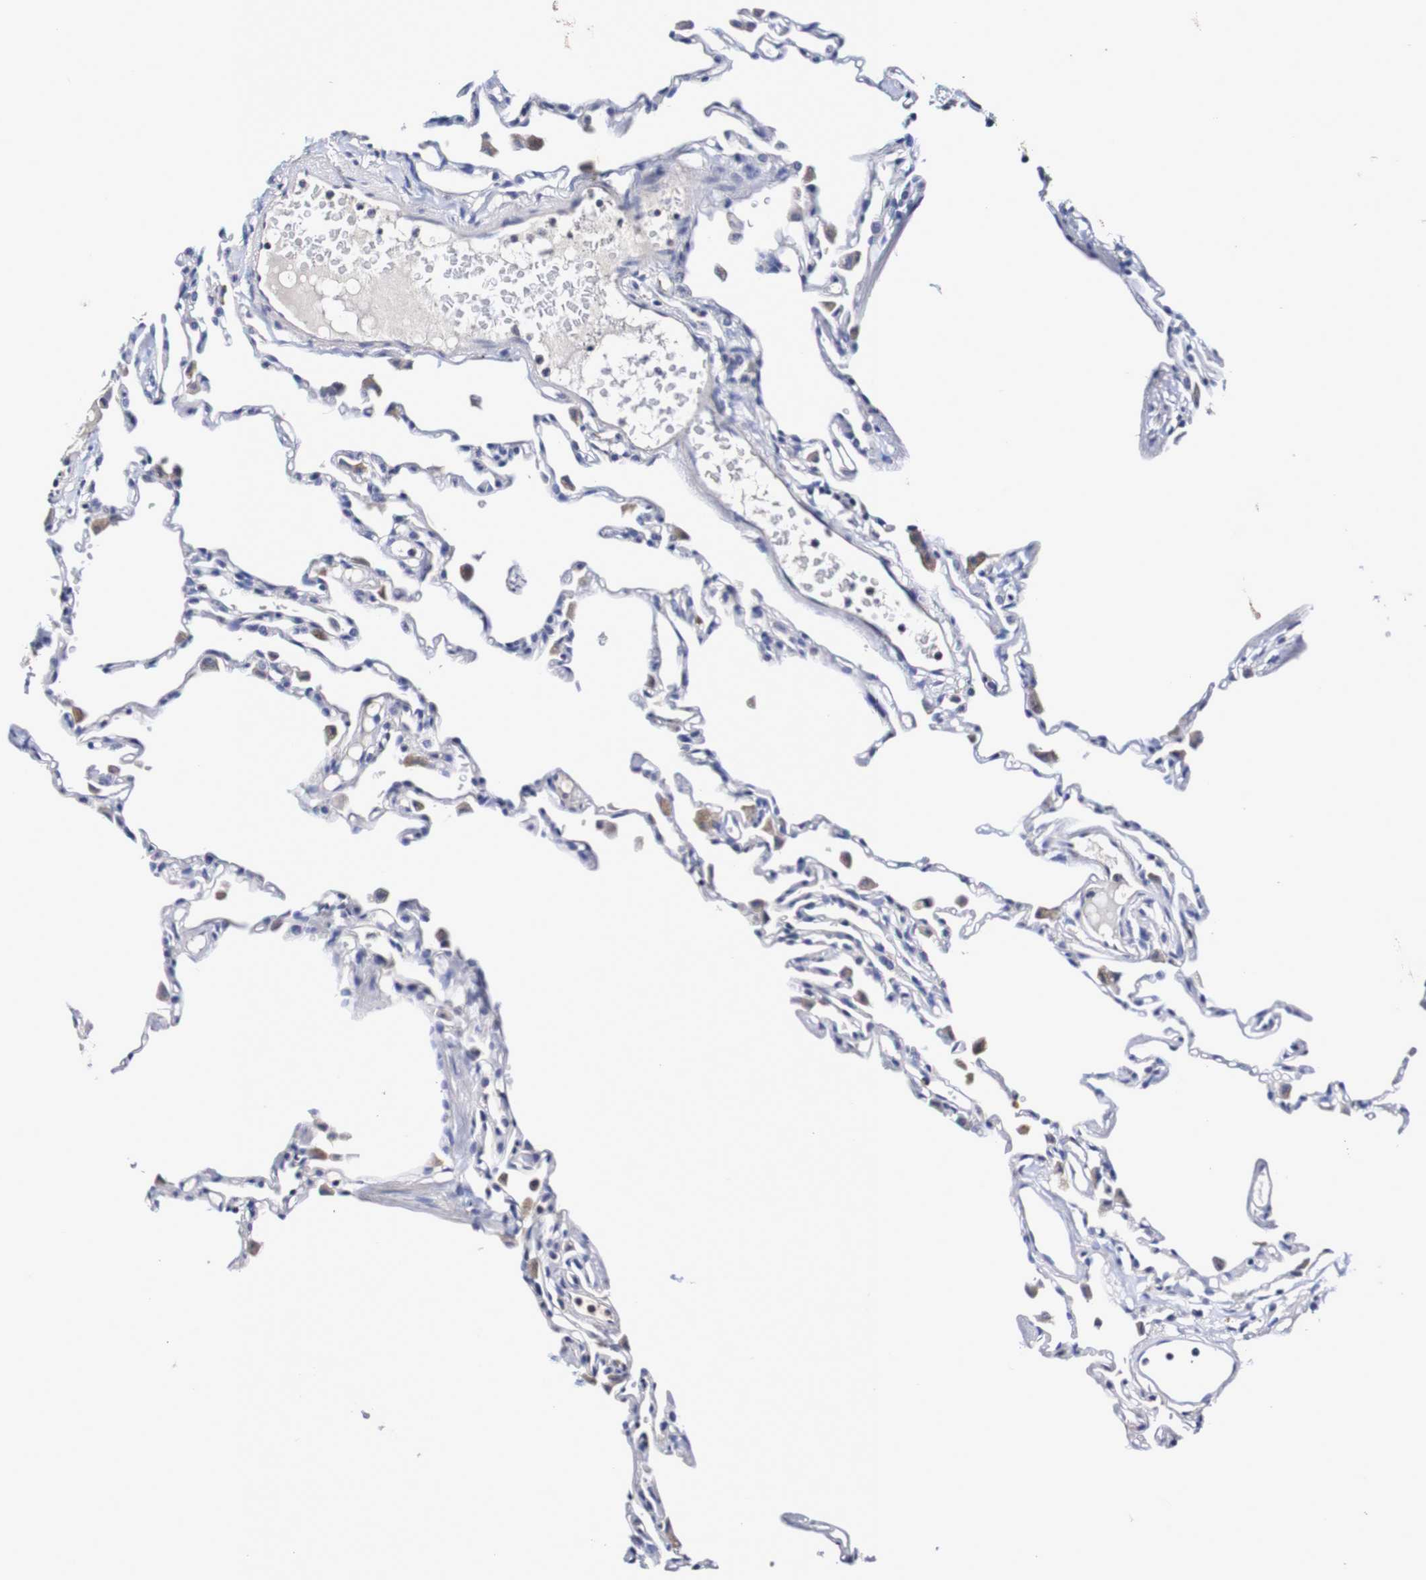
{"staining": {"intensity": "negative", "quantity": "none", "location": "none"}, "tissue": "lung", "cell_type": "Alveolar cells", "image_type": "normal", "snomed": [{"axis": "morphology", "description": "Normal tissue, NOS"}, {"axis": "topography", "description": "Lung"}], "caption": "The photomicrograph demonstrates no staining of alveolar cells in benign lung. (IHC, brightfield microscopy, high magnification).", "gene": "ACVR1C", "patient": {"sex": "female", "age": 49}}